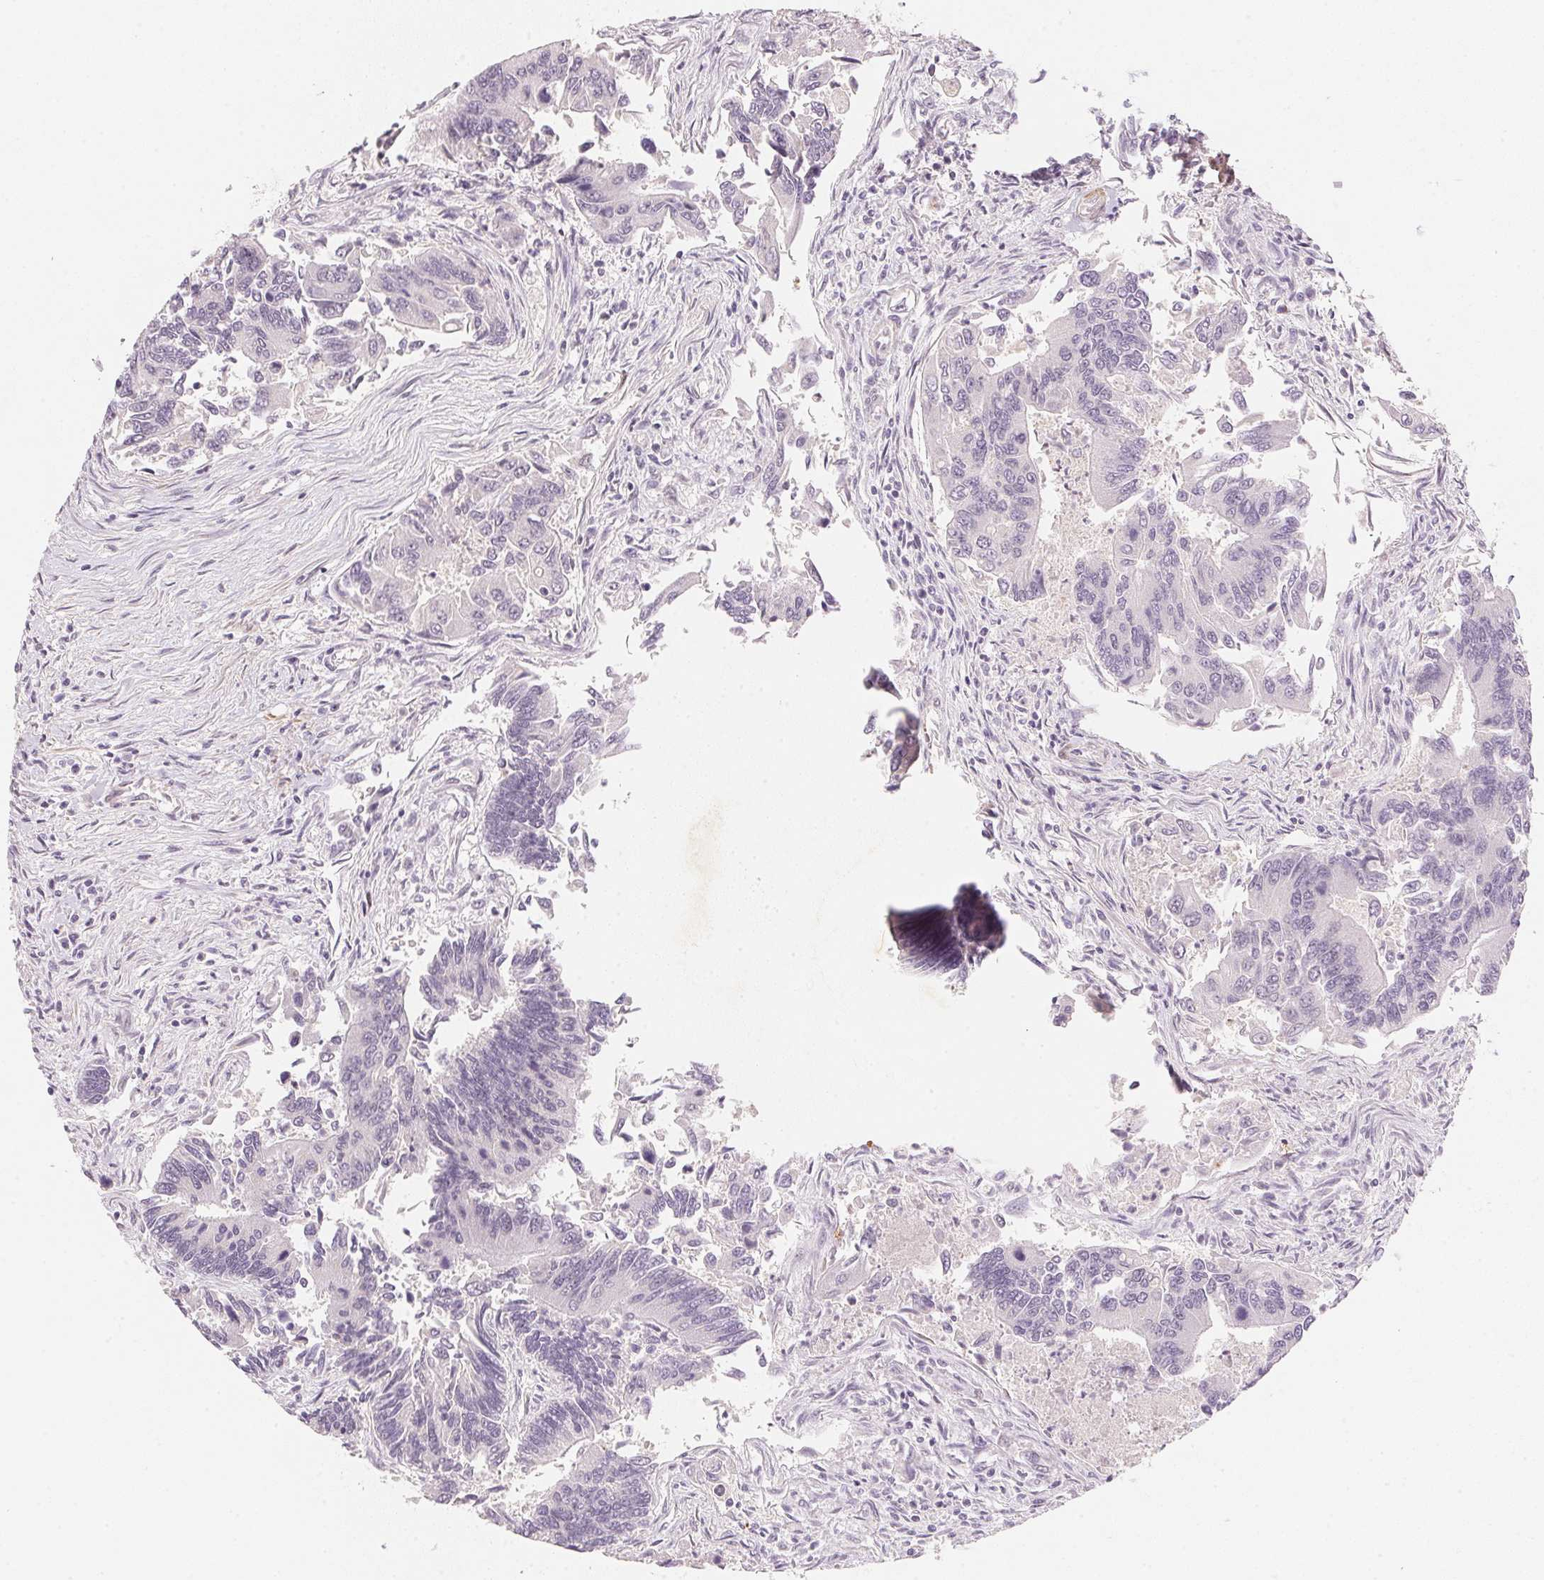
{"staining": {"intensity": "negative", "quantity": "none", "location": "none"}, "tissue": "colorectal cancer", "cell_type": "Tumor cells", "image_type": "cancer", "snomed": [{"axis": "morphology", "description": "Adenocarcinoma, NOS"}, {"axis": "topography", "description": "Colon"}], "caption": "Photomicrograph shows no significant protein expression in tumor cells of colorectal cancer (adenocarcinoma).", "gene": "SMTN", "patient": {"sex": "female", "age": 67}}